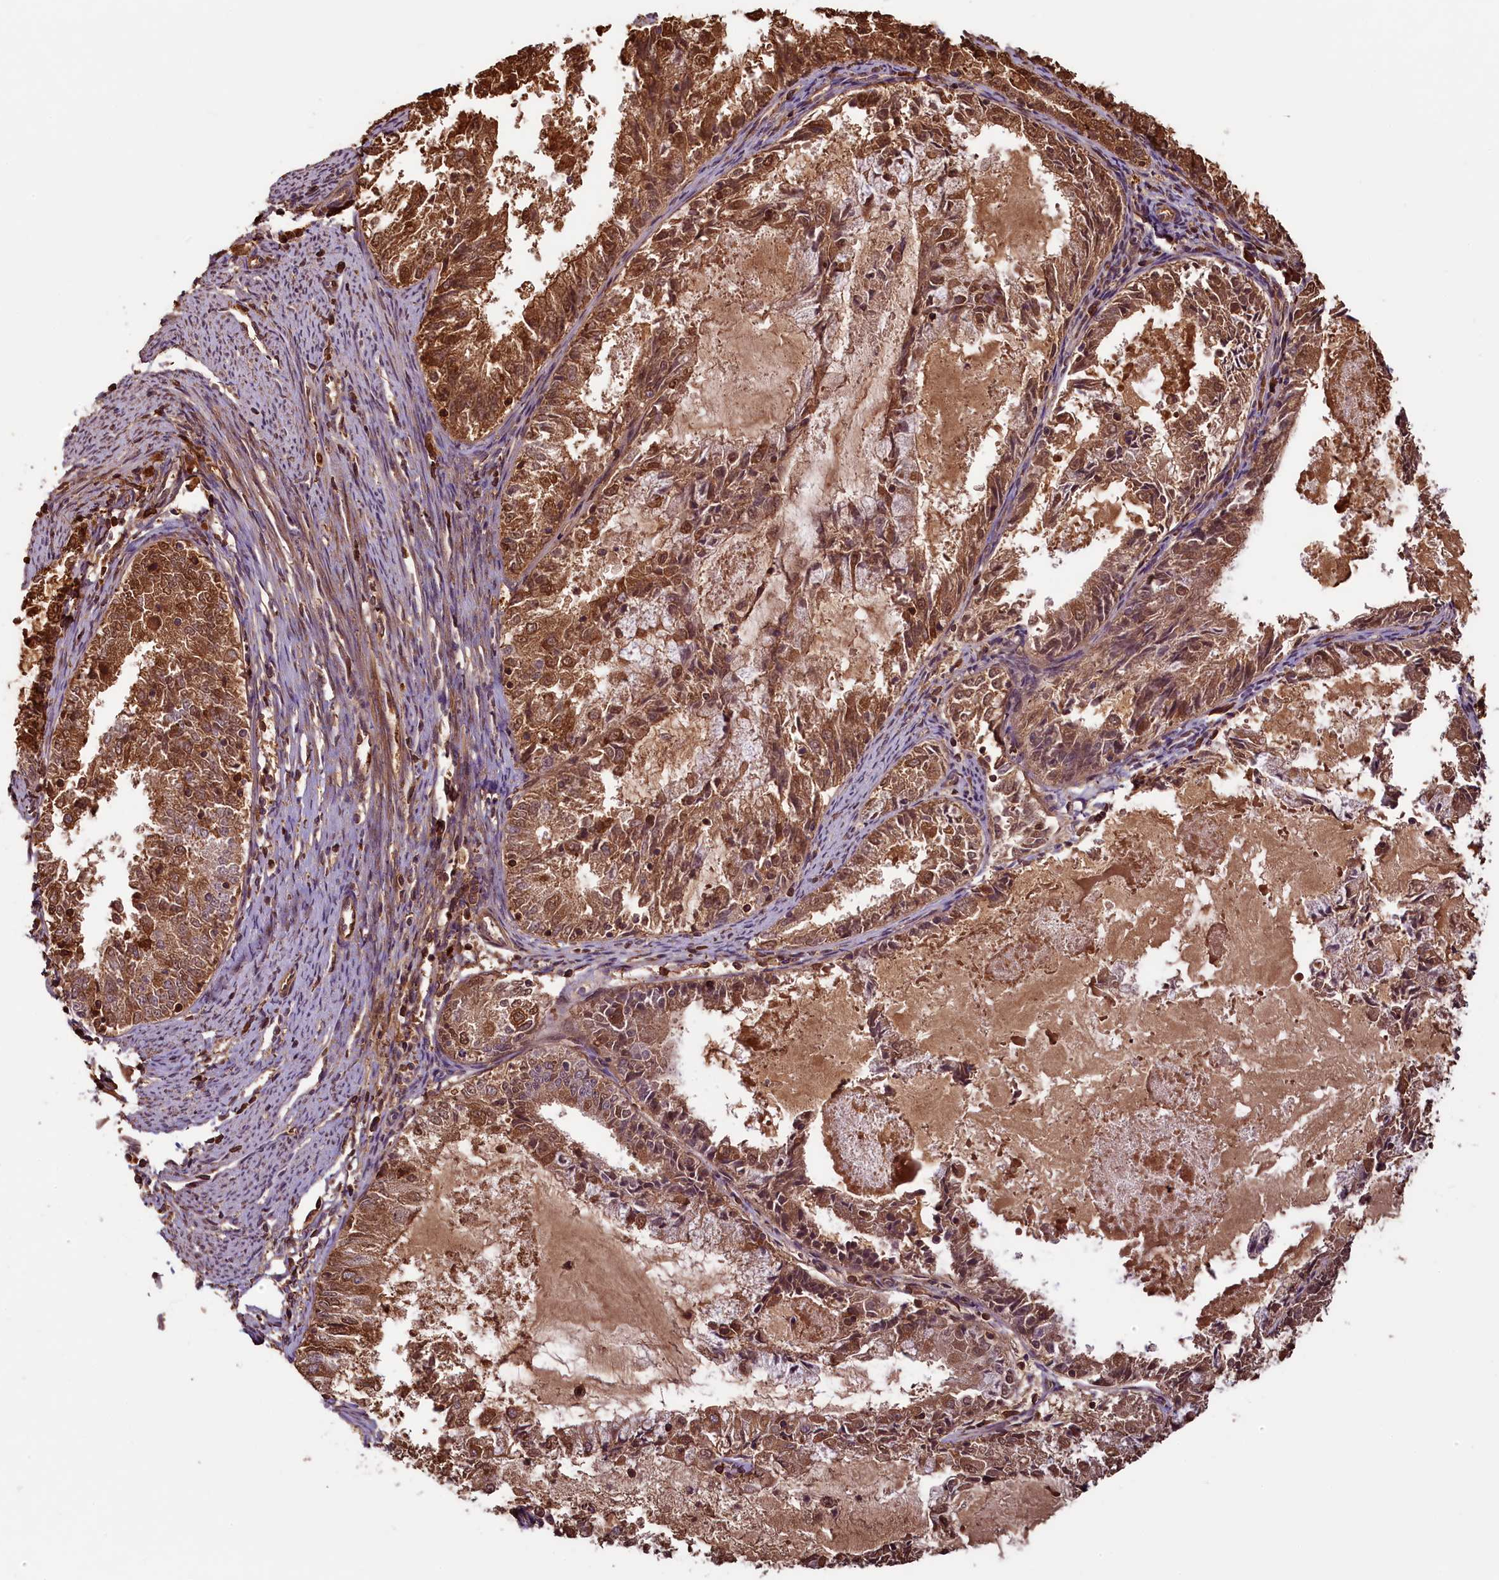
{"staining": {"intensity": "strong", "quantity": ">75%", "location": "cytoplasmic/membranous,nuclear"}, "tissue": "endometrial cancer", "cell_type": "Tumor cells", "image_type": "cancer", "snomed": [{"axis": "morphology", "description": "Adenocarcinoma, NOS"}, {"axis": "topography", "description": "Endometrium"}], "caption": "Endometrial cancer (adenocarcinoma) stained for a protein (brown) displays strong cytoplasmic/membranous and nuclear positive staining in about >75% of tumor cells.", "gene": "NUDT6", "patient": {"sex": "female", "age": 57}}